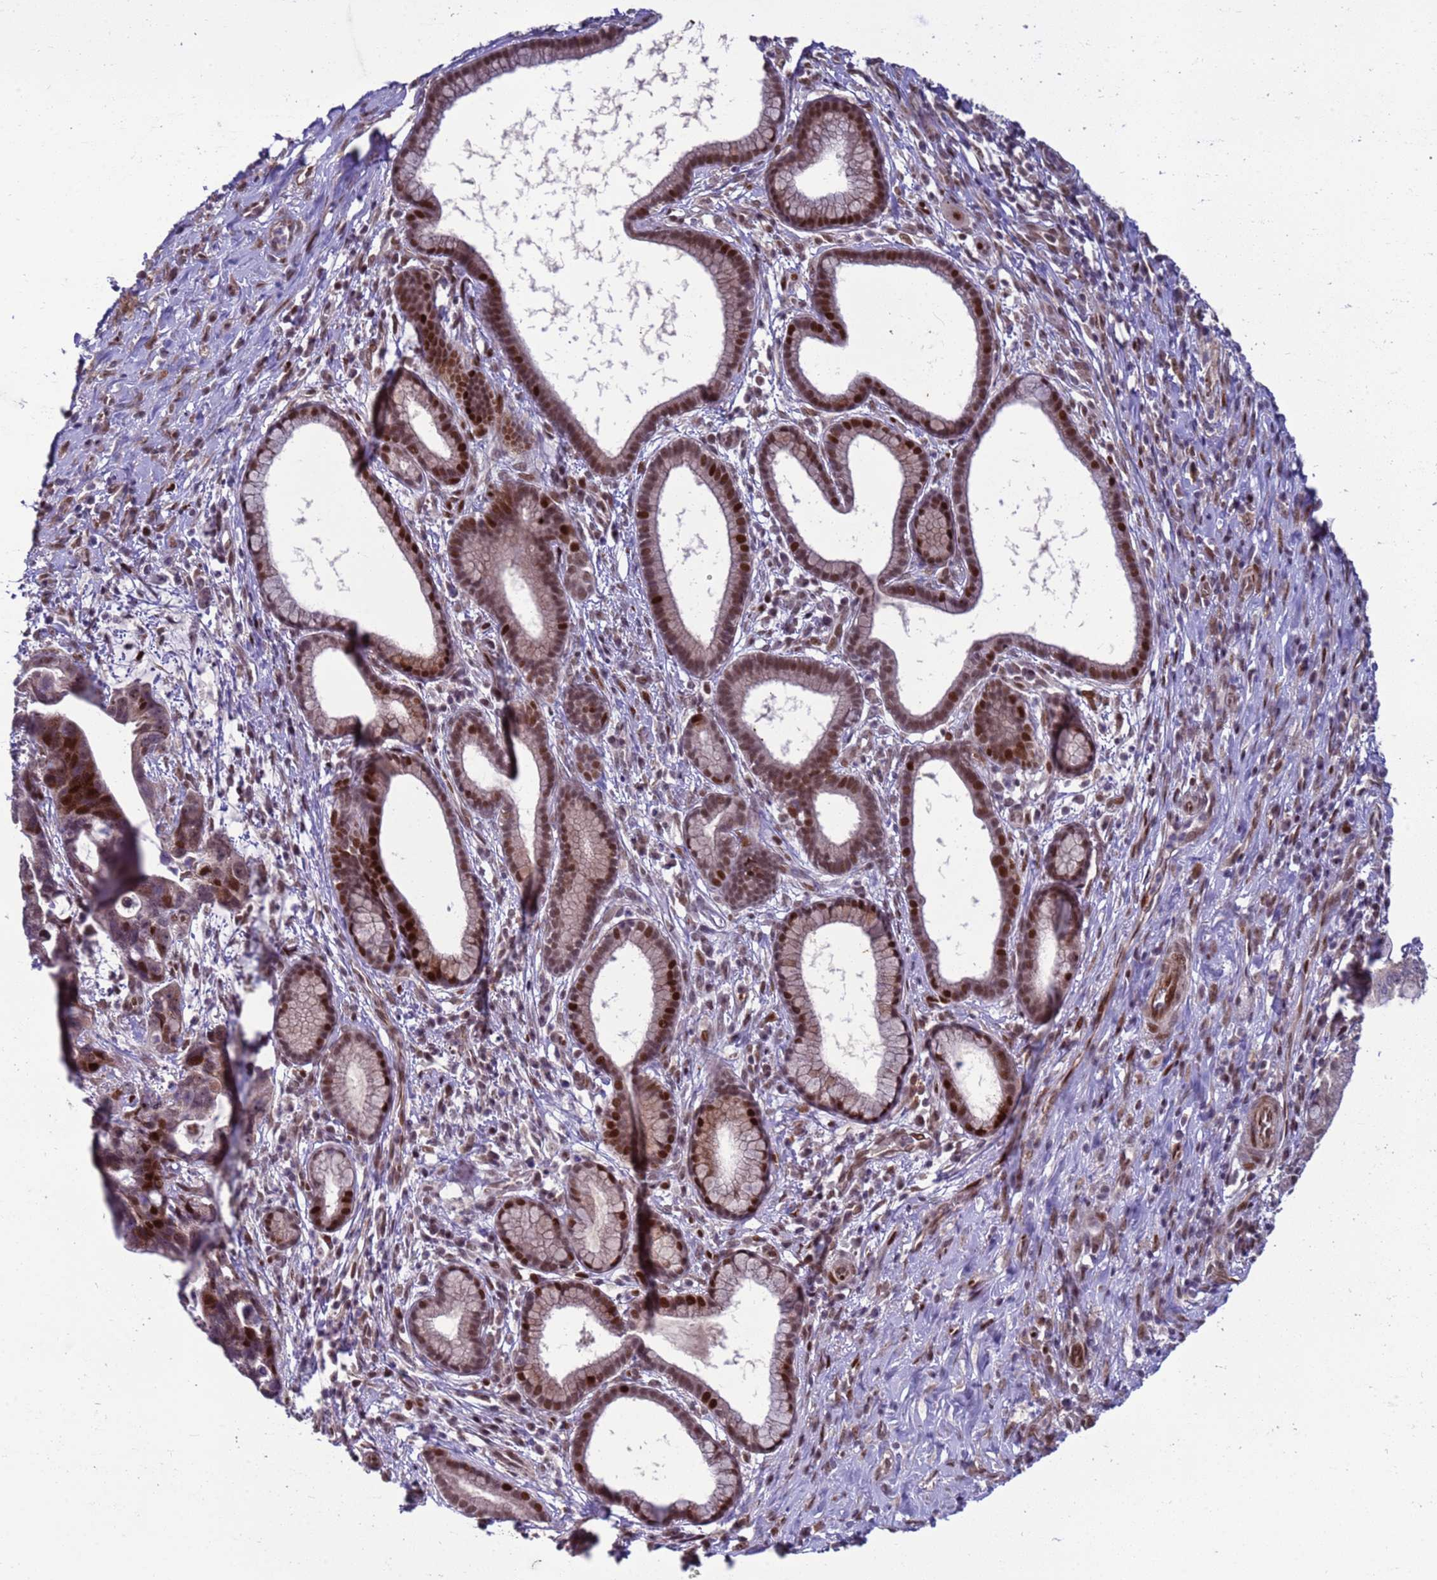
{"staining": {"intensity": "moderate", "quantity": ">75%", "location": "nuclear"}, "tissue": "pancreatic cancer", "cell_type": "Tumor cells", "image_type": "cancer", "snomed": [{"axis": "morphology", "description": "Adenocarcinoma, NOS"}, {"axis": "topography", "description": "Pancreas"}], "caption": "Protein expression analysis of human pancreatic cancer reveals moderate nuclear positivity in about >75% of tumor cells.", "gene": "SHC3", "patient": {"sex": "female", "age": 83}}